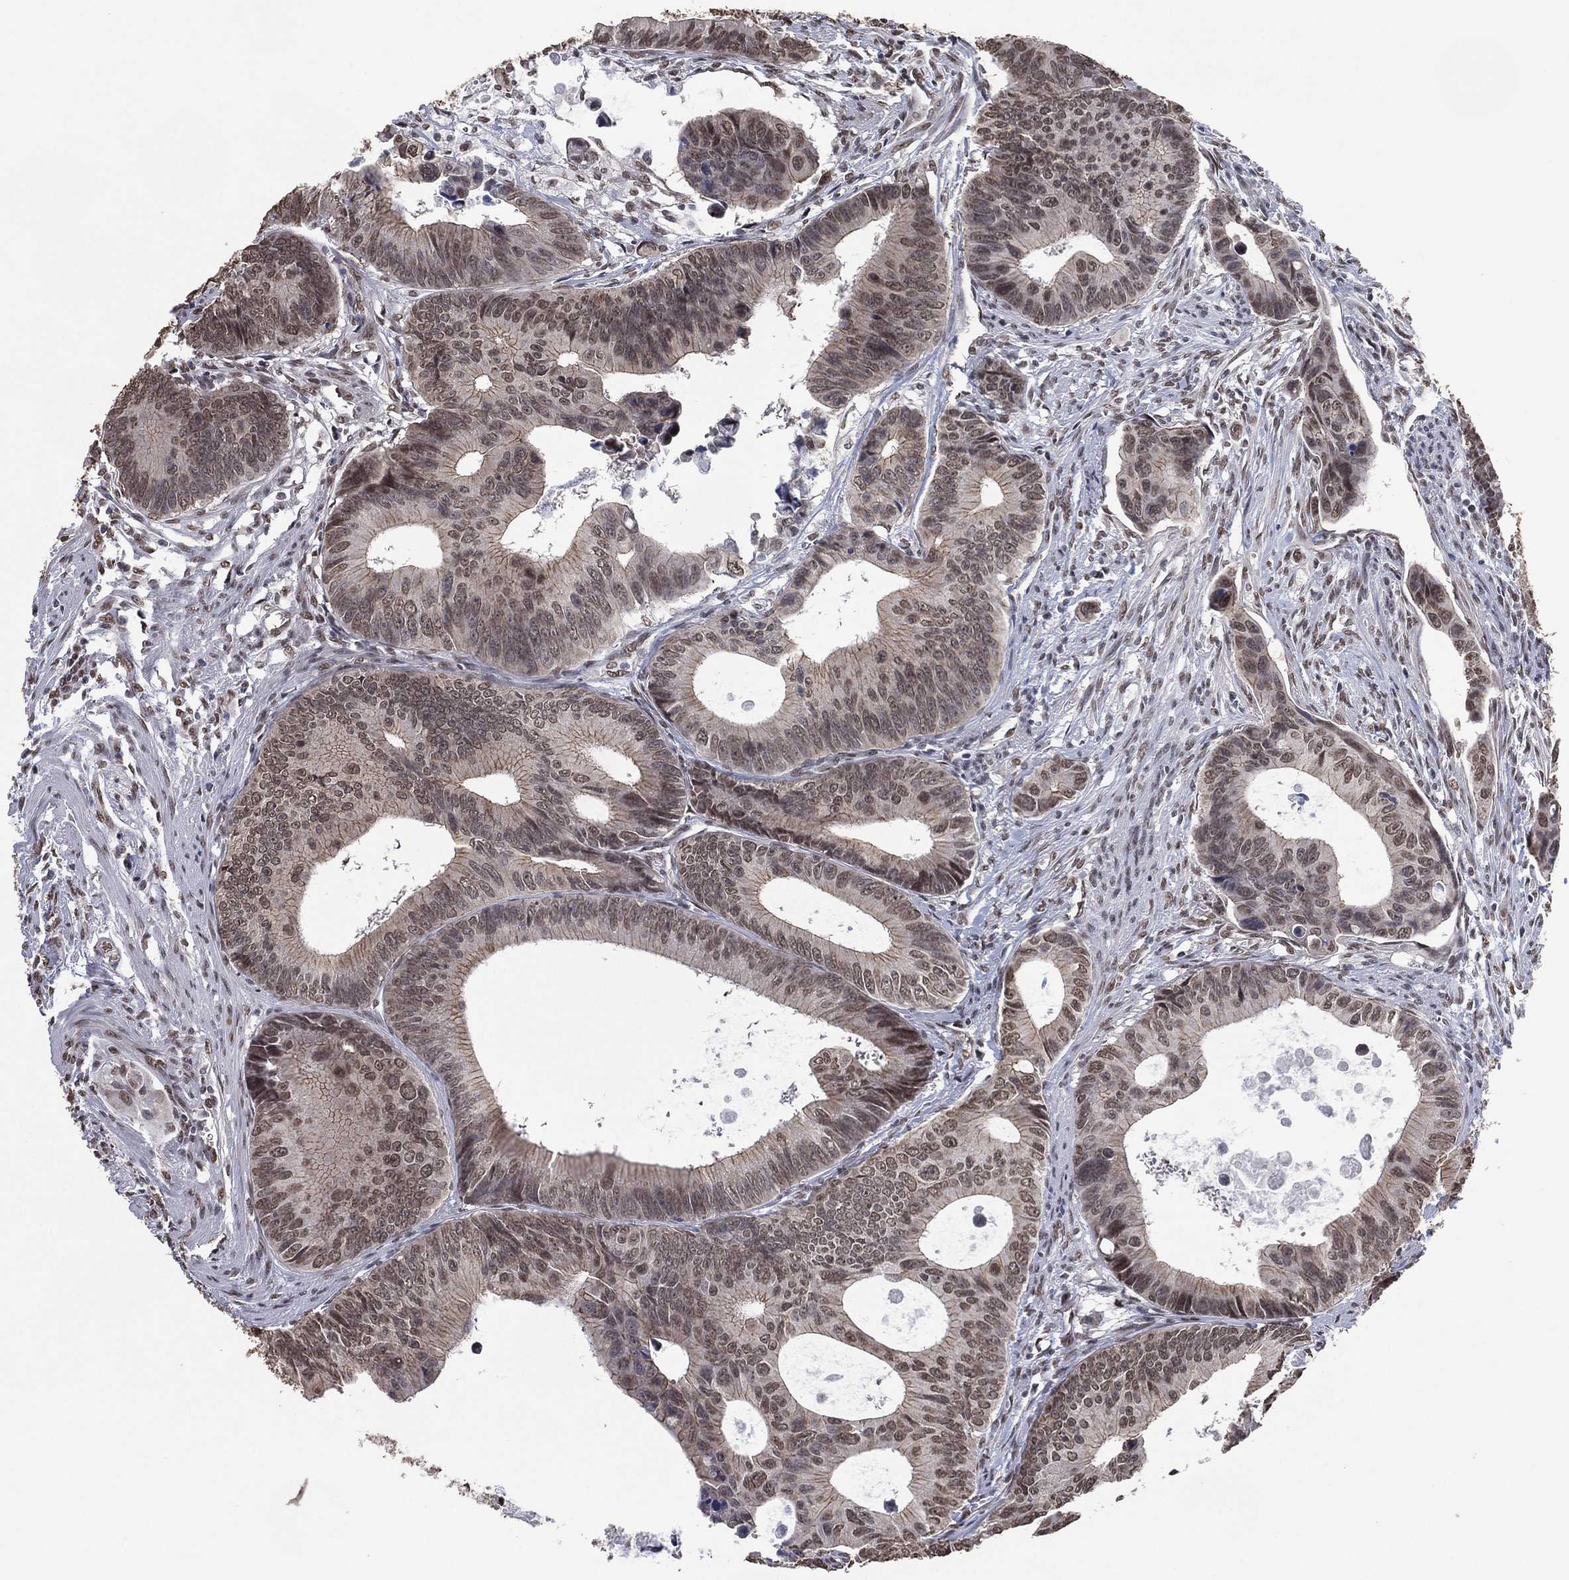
{"staining": {"intensity": "weak", "quantity": "<25%", "location": "nuclear"}, "tissue": "colorectal cancer", "cell_type": "Tumor cells", "image_type": "cancer", "snomed": [{"axis": "morphology", "description": "Adenocarcinoma, NOS"}, {"axis": "topography", "description": "Colon"}], "caption": "A histopathology image of human colorectal cancer (adenocarcinoma) is negative for staining in tumor cells.", "gene": "EHMT1", "patient": {"sex": "female", "age": 87}}